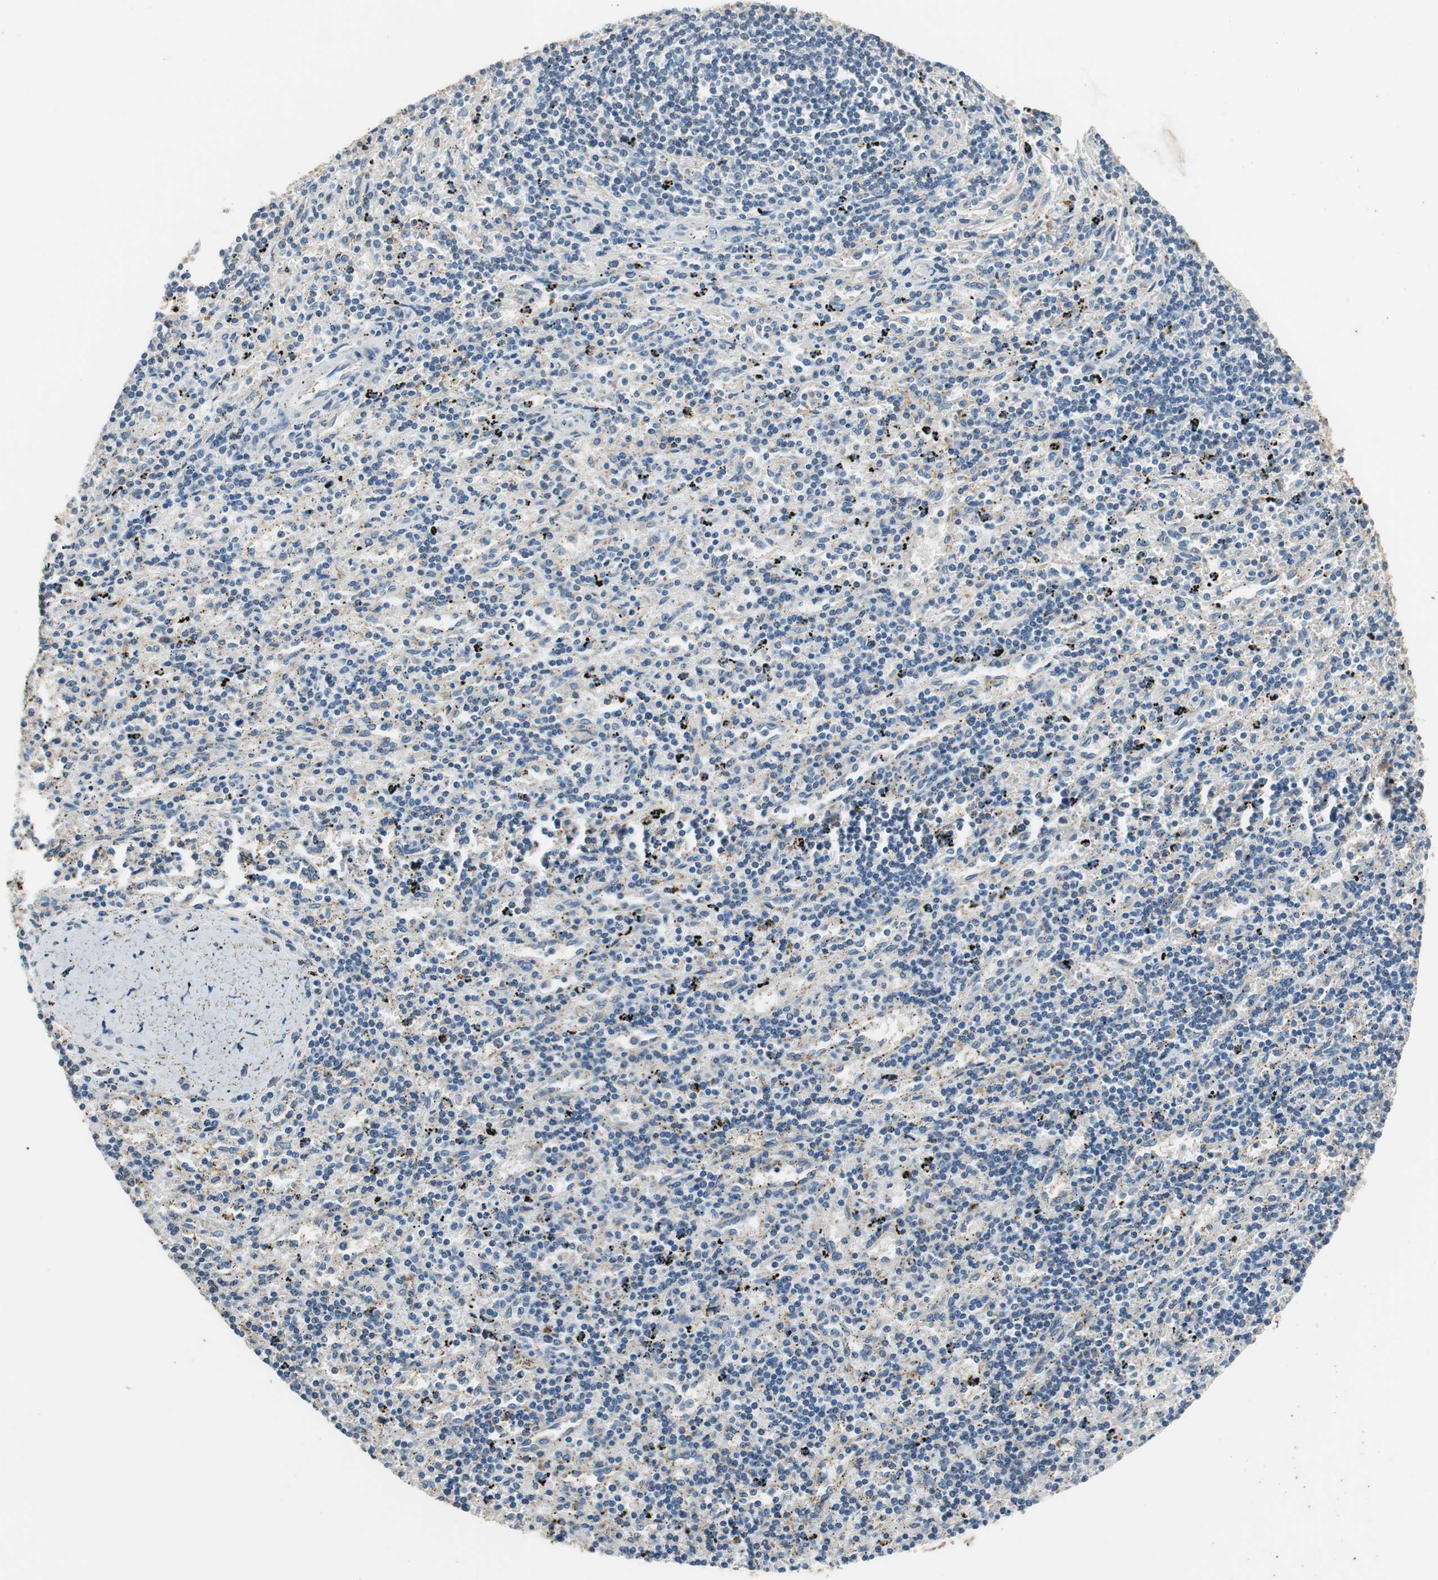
{"staining": {"intensity": "negative", "quantity": "none", "location": "none"}, "tissue": "lymphoma", "cell_type": "Tumor cells", "image_type": "cancer", "snomed": [{"axis": "morphology", "description": "Malignant lymphoma, non-Hodgkin's type, Low grade"}, {"axis": "topography", "description": "Spleen"}], "caption": "IHC of human low-grade malignant lymphoma, non-Hodgkin's type exhibits no expression in tumor cells.", "gene": "PI4KB", "patient": {"sex": "male", "age": 76}}